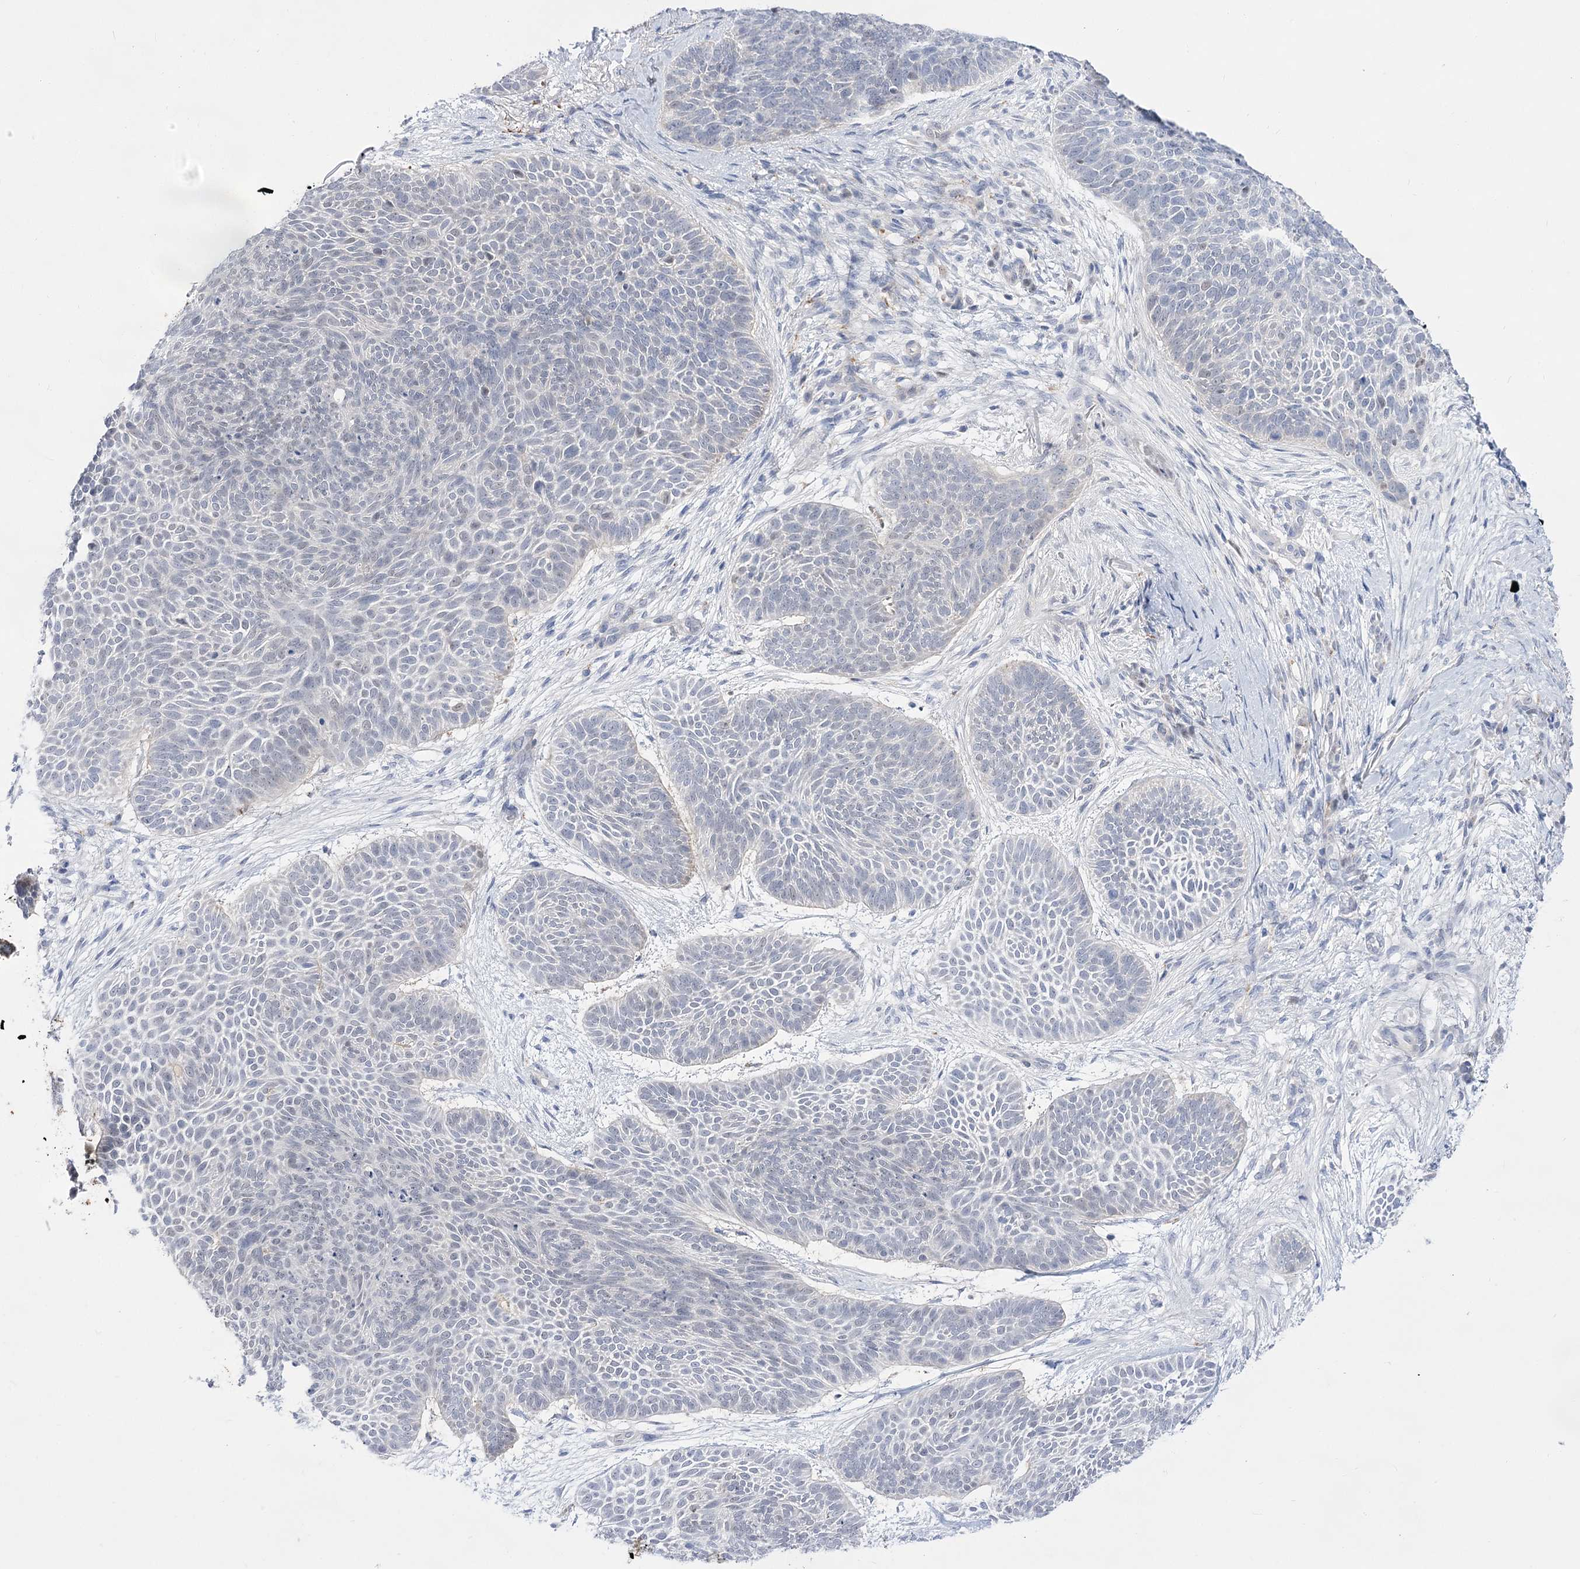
{"staining": {"intensity": "negative", "quantity": "none", "location": "none"}, "tissue": "skin cancer", "cell_type": "Tumor cells", "image_type": "cancer", "snomed": [{"axis": "morphology", "description": "Basal cell carcinoma"}, {"axis": "topography", "description": "Skin"}], "caption": "Tumor cells show no significant protein staining in basal cell carcinoma (skin). Nuclei are stained in blue.", "gene": "SIAE", "patient": {"sex": "male", "age": 85}}